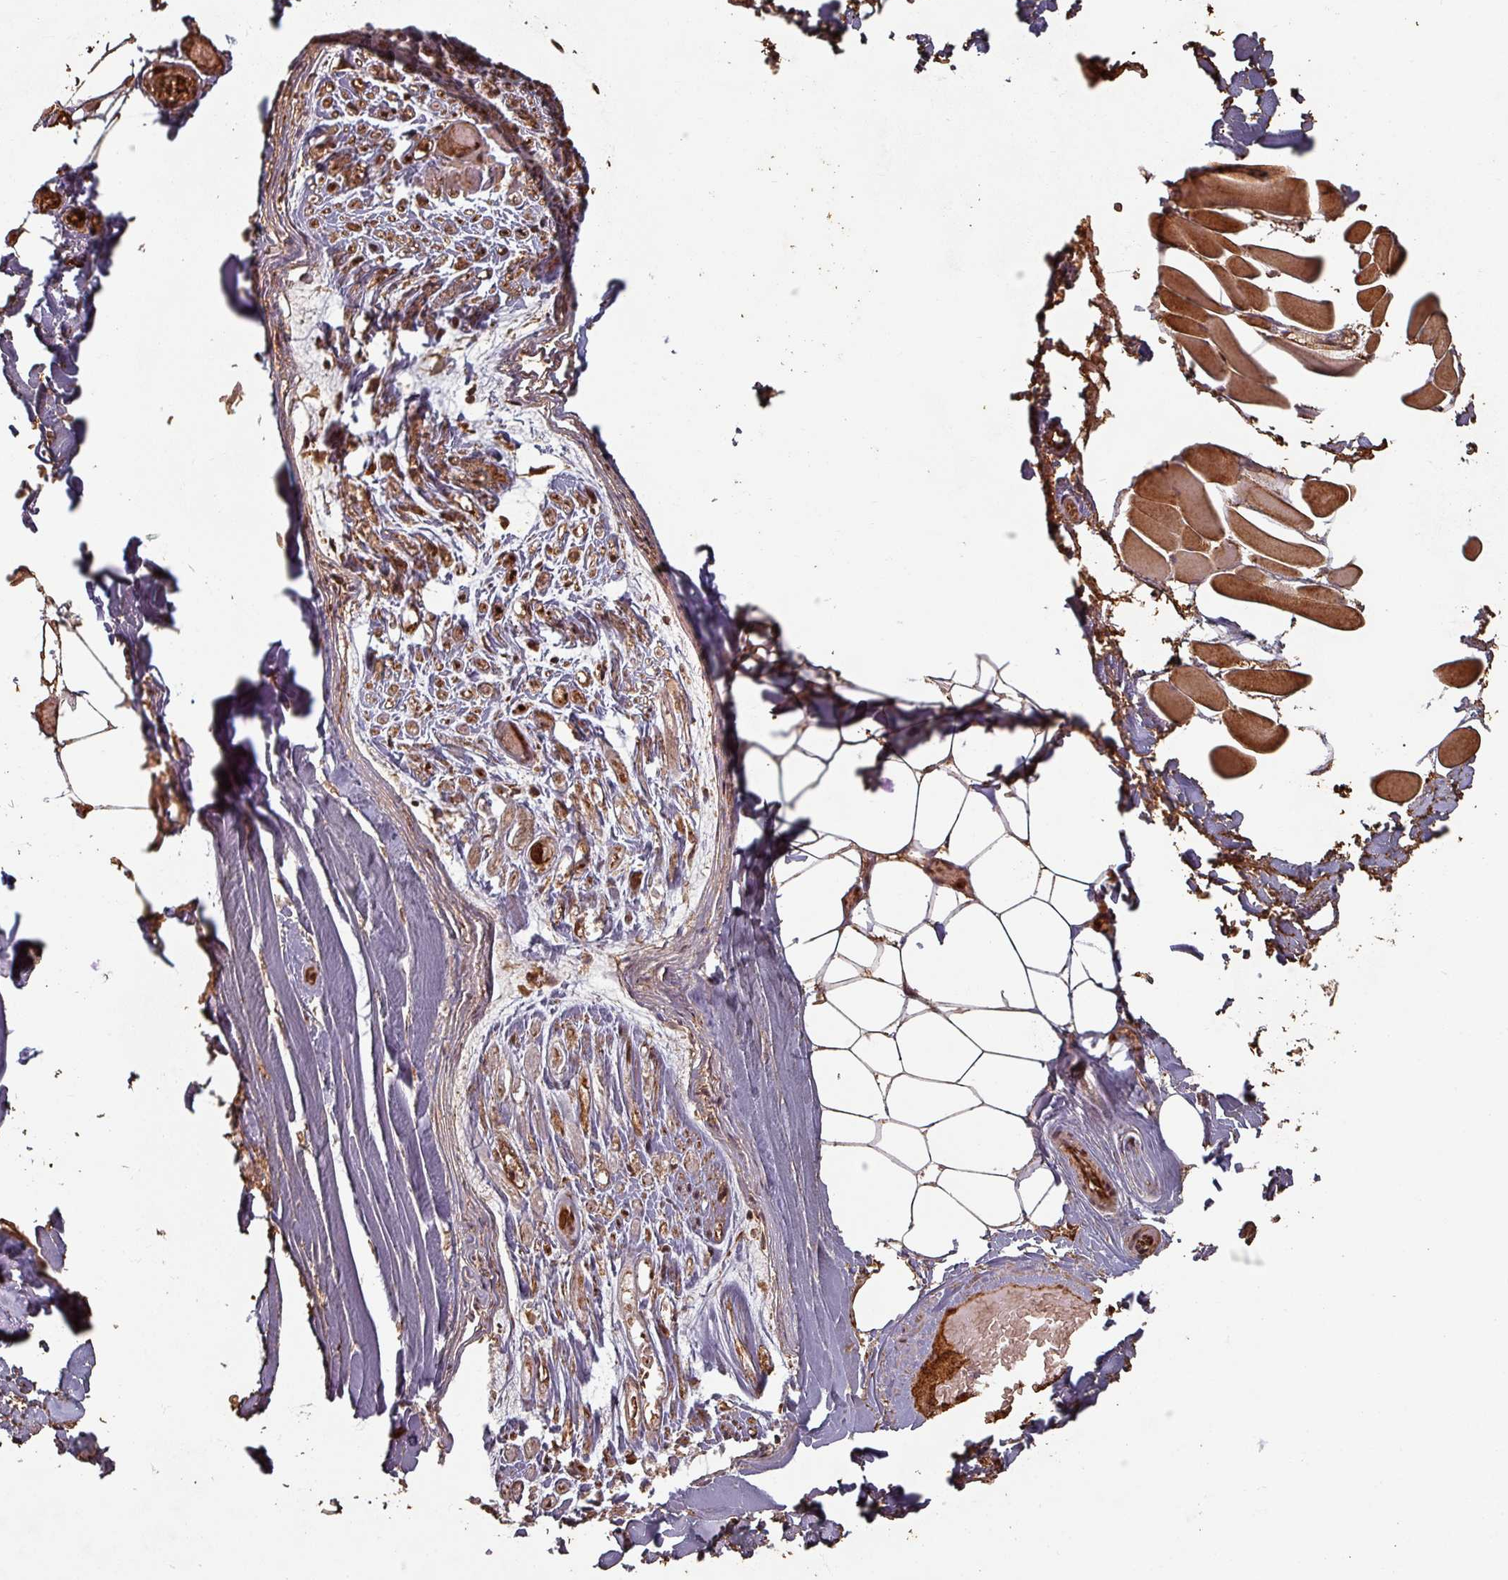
{"staining": {"intensity": "weak", "quantity": ">75%", "location": "cytoplasmic/membranous"}, "tissue": "adipose tissue", "cell_type": "Adipocytes", "image_type": "normal", "snomed": [{"axis": "morphology", "description": "Normal tissue, NOS"}, {"axis": "topography", "description": "Peripheral nerve tissue"}], "caption": "Immunohistochemical staining of normal human adipose tissue reveals low levels of weak cytoplasmic/membranous positivity in about >75% of adipocytes.", "gene": "EID1", "patient": {"sex": "male", "age": 74}}